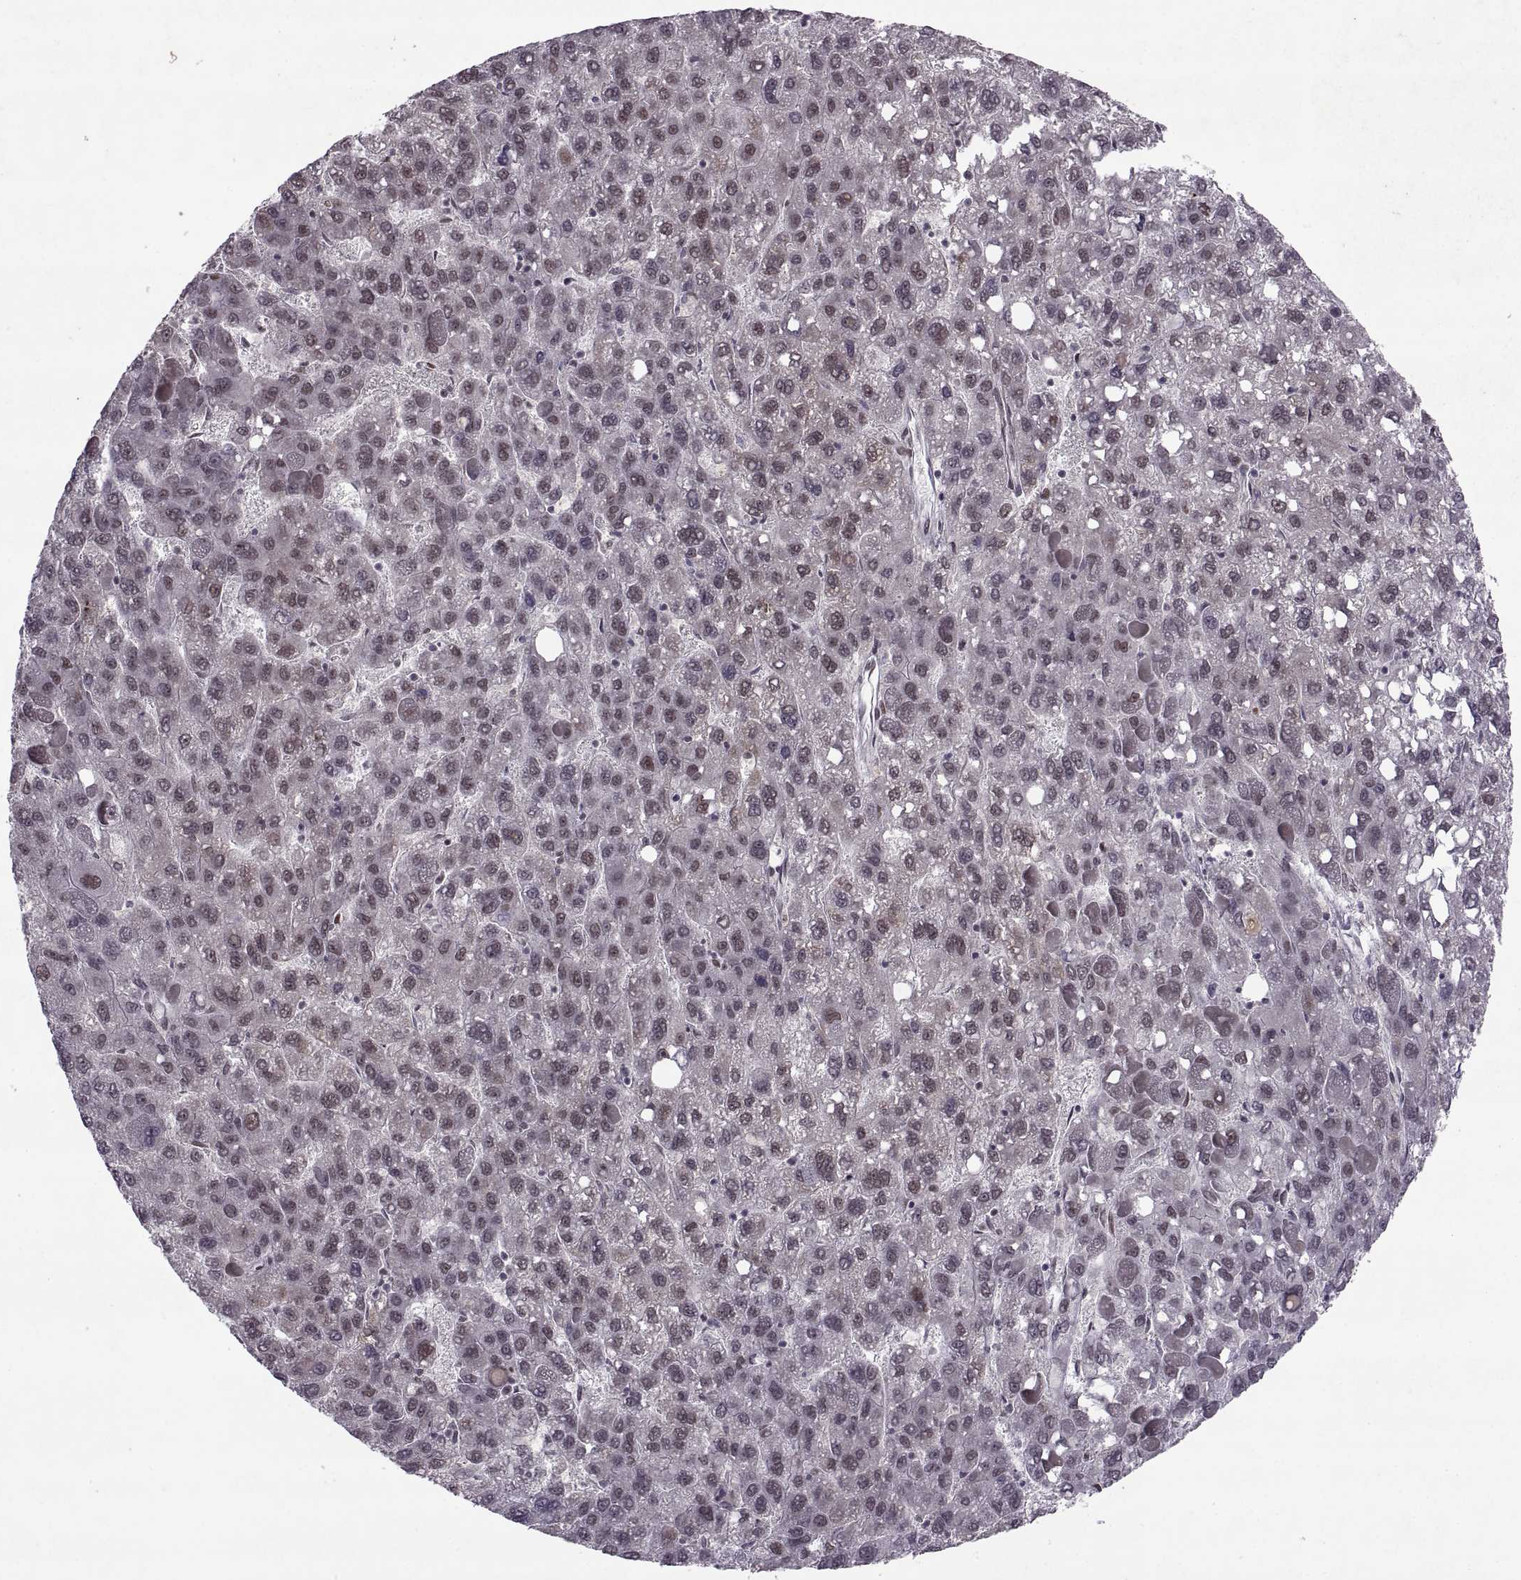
{"staining": {"intensity": "weak", "quantity": "25%-75%", "location": "nuclear"}, "tissue": "liver cancer", "cell_type": "Tumor cells", "image_type": "cancer", "snomed": [{"axis": "morphology", "description": "Carcinoma, Hepatocellular, NOS"}, {"axis": "topography", "description": "Liver"}], "caption": "Weak nuclear positivity is identified in about 25%-75% of tumor cells in liver cancer.", "gene": "MT1E", "patient": {"sex": "female", "age": 82}}